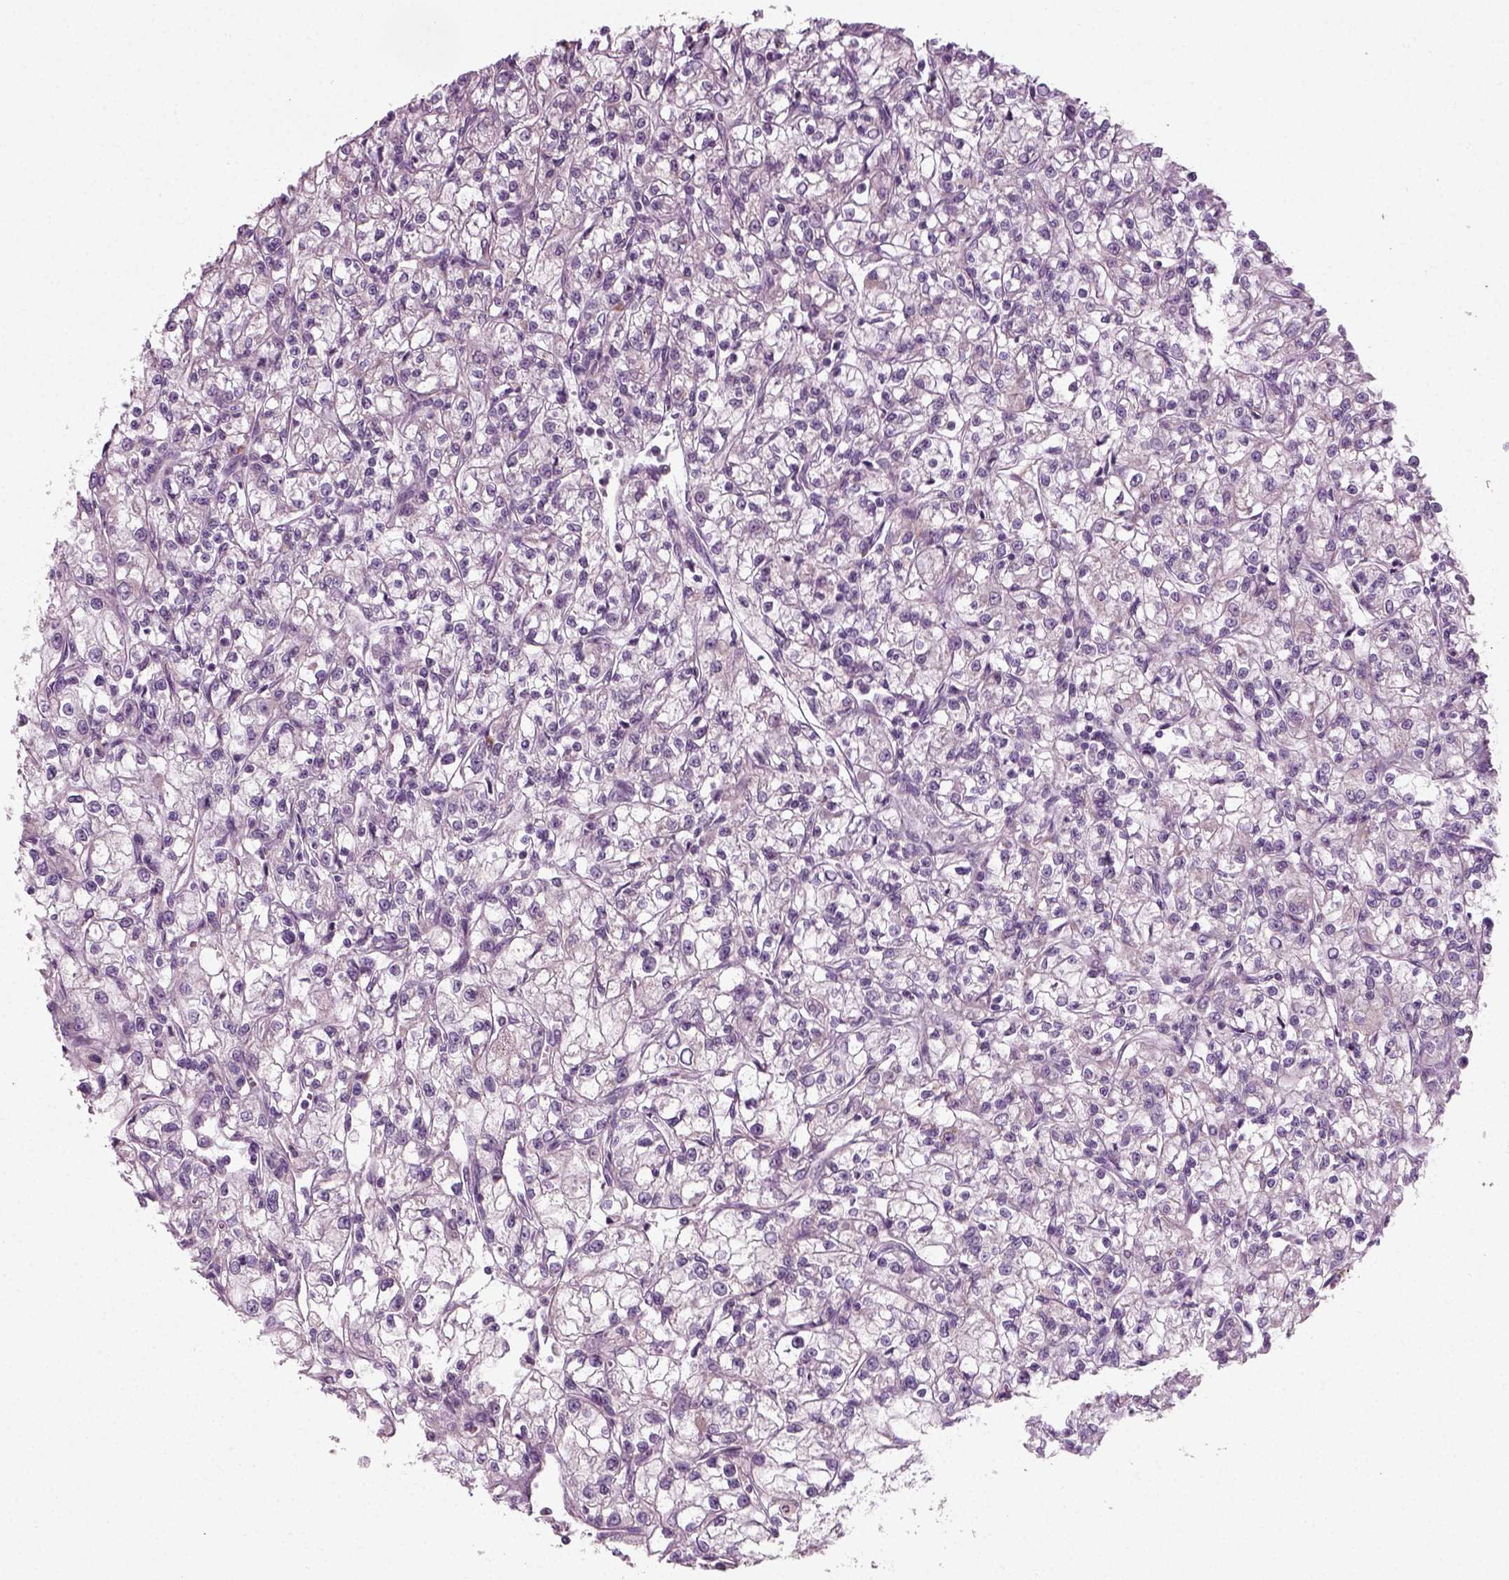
{"staining": {"intensity": "negative", "quantity": "none", "location": "none"}, "tissue": "renal cancer", "cell_type": "Tumor cells", "image_type": "cancer", "snomed": [{"axis": "morphology", "description": "Adenocarcinoma, NOS"}, {"axis": "topography", "description": "Kidney"}], "caption": "IHC histopathology image of renal cancer (adenocarcinoma) stained for a protein (brown), which reveals no staining in tumor cells.", "gene": "RND2", "patient": {"sex": "female", "age": 59}}